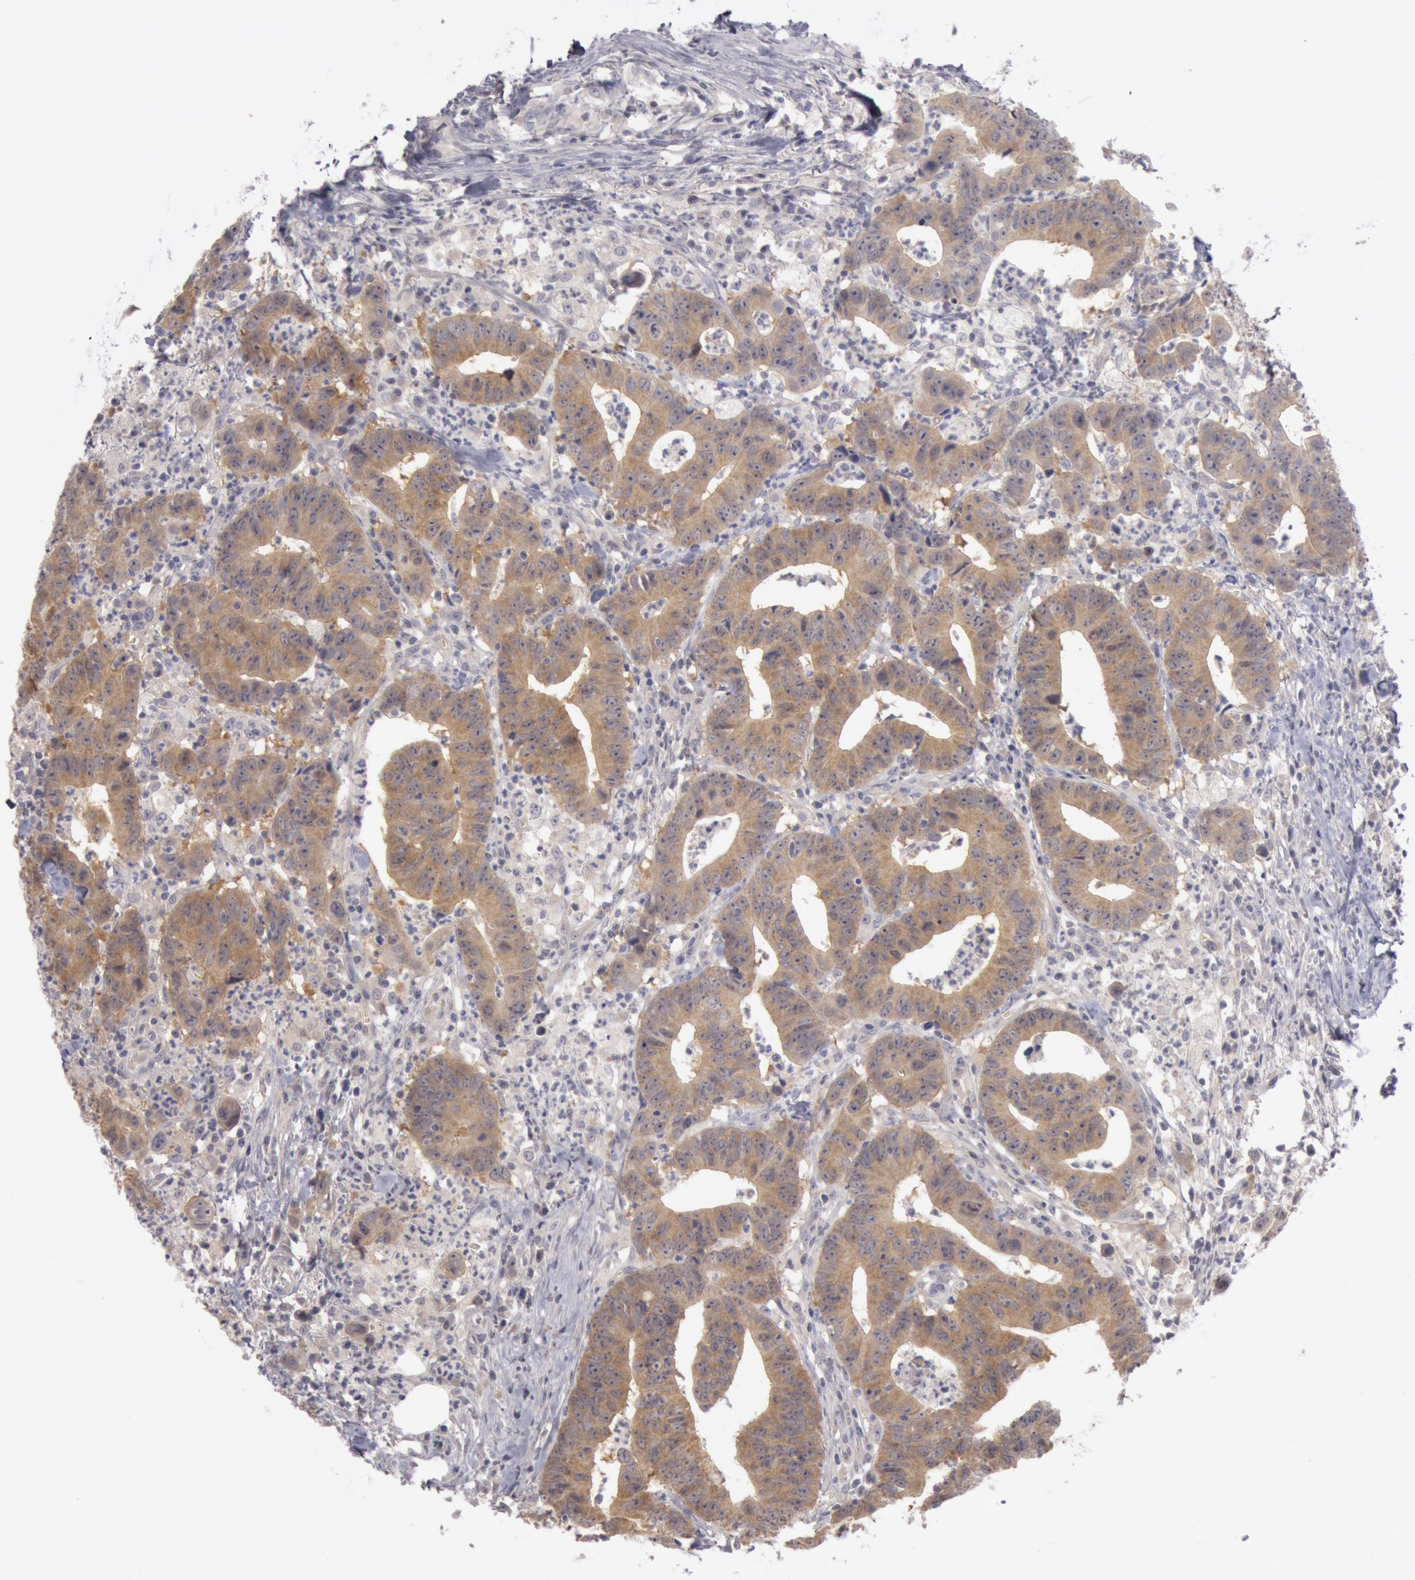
{"staining": {"intensity": "moderate", "quantity": ">75%", "location": "cytoplasmic/membranous"}, "tissue": "colorectal cancer", "cell_type": "Tumor cells", "image_type": "cancer", "snomed": [{"axis": "morphology", "description": "Adenocarcinoma, NOS"}, {"axis": "topography", "description": "Colon"}], "caption": "High-power microscopy captured an immunohistochemistry micrograph of colorectal cancer (adenocarcinoma), revealing moderate cytoplasmic/membranous staining in approximately >75% of tumor cells.", "gene": "JOSD1", "patient": {"sex": "male", "age": 55}}